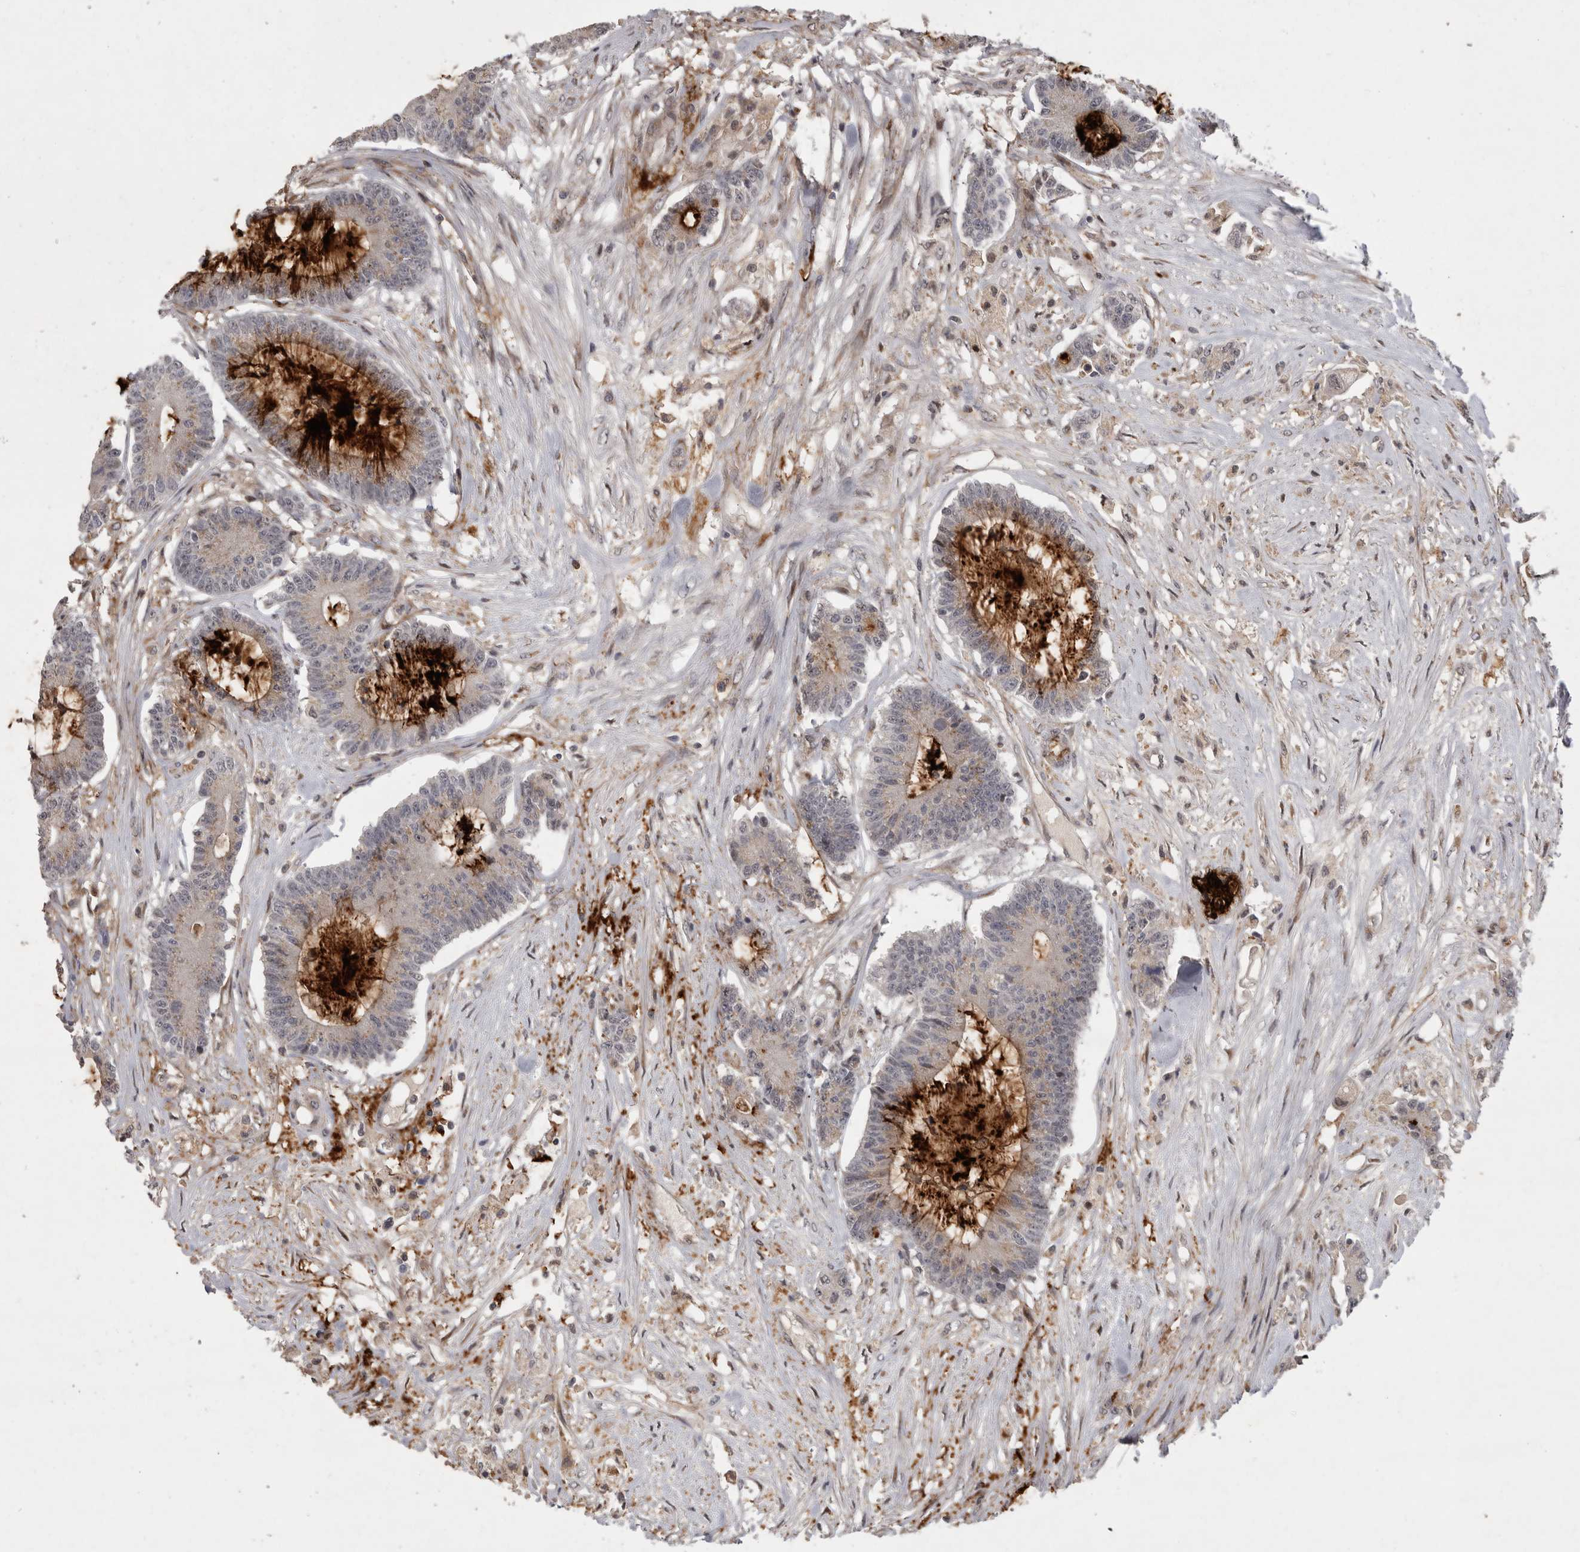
{"staining": {"intensity": "strong", "quantity": "<25%", "location": "cytoplasmic/membranous"}, "tissue": "colorectal cancer", "cell_type": "Tumor cells", "image_type": "cancer", "snomed": [{"axis": "morphology", "description": "Adenocarcinoma, NOS"}, {"axis": "topography", "description": "Colon"}], "caption": "Immunohistochemistry histopathology image of colorectal cancer stained for a protein (brown), which demonstrates medium levels of strong cytoplasmic/membranous expression in approximately <25% of tumor cells.", "gene": "MAN2A1", "patient": {"sex": "female", "age": 84}}